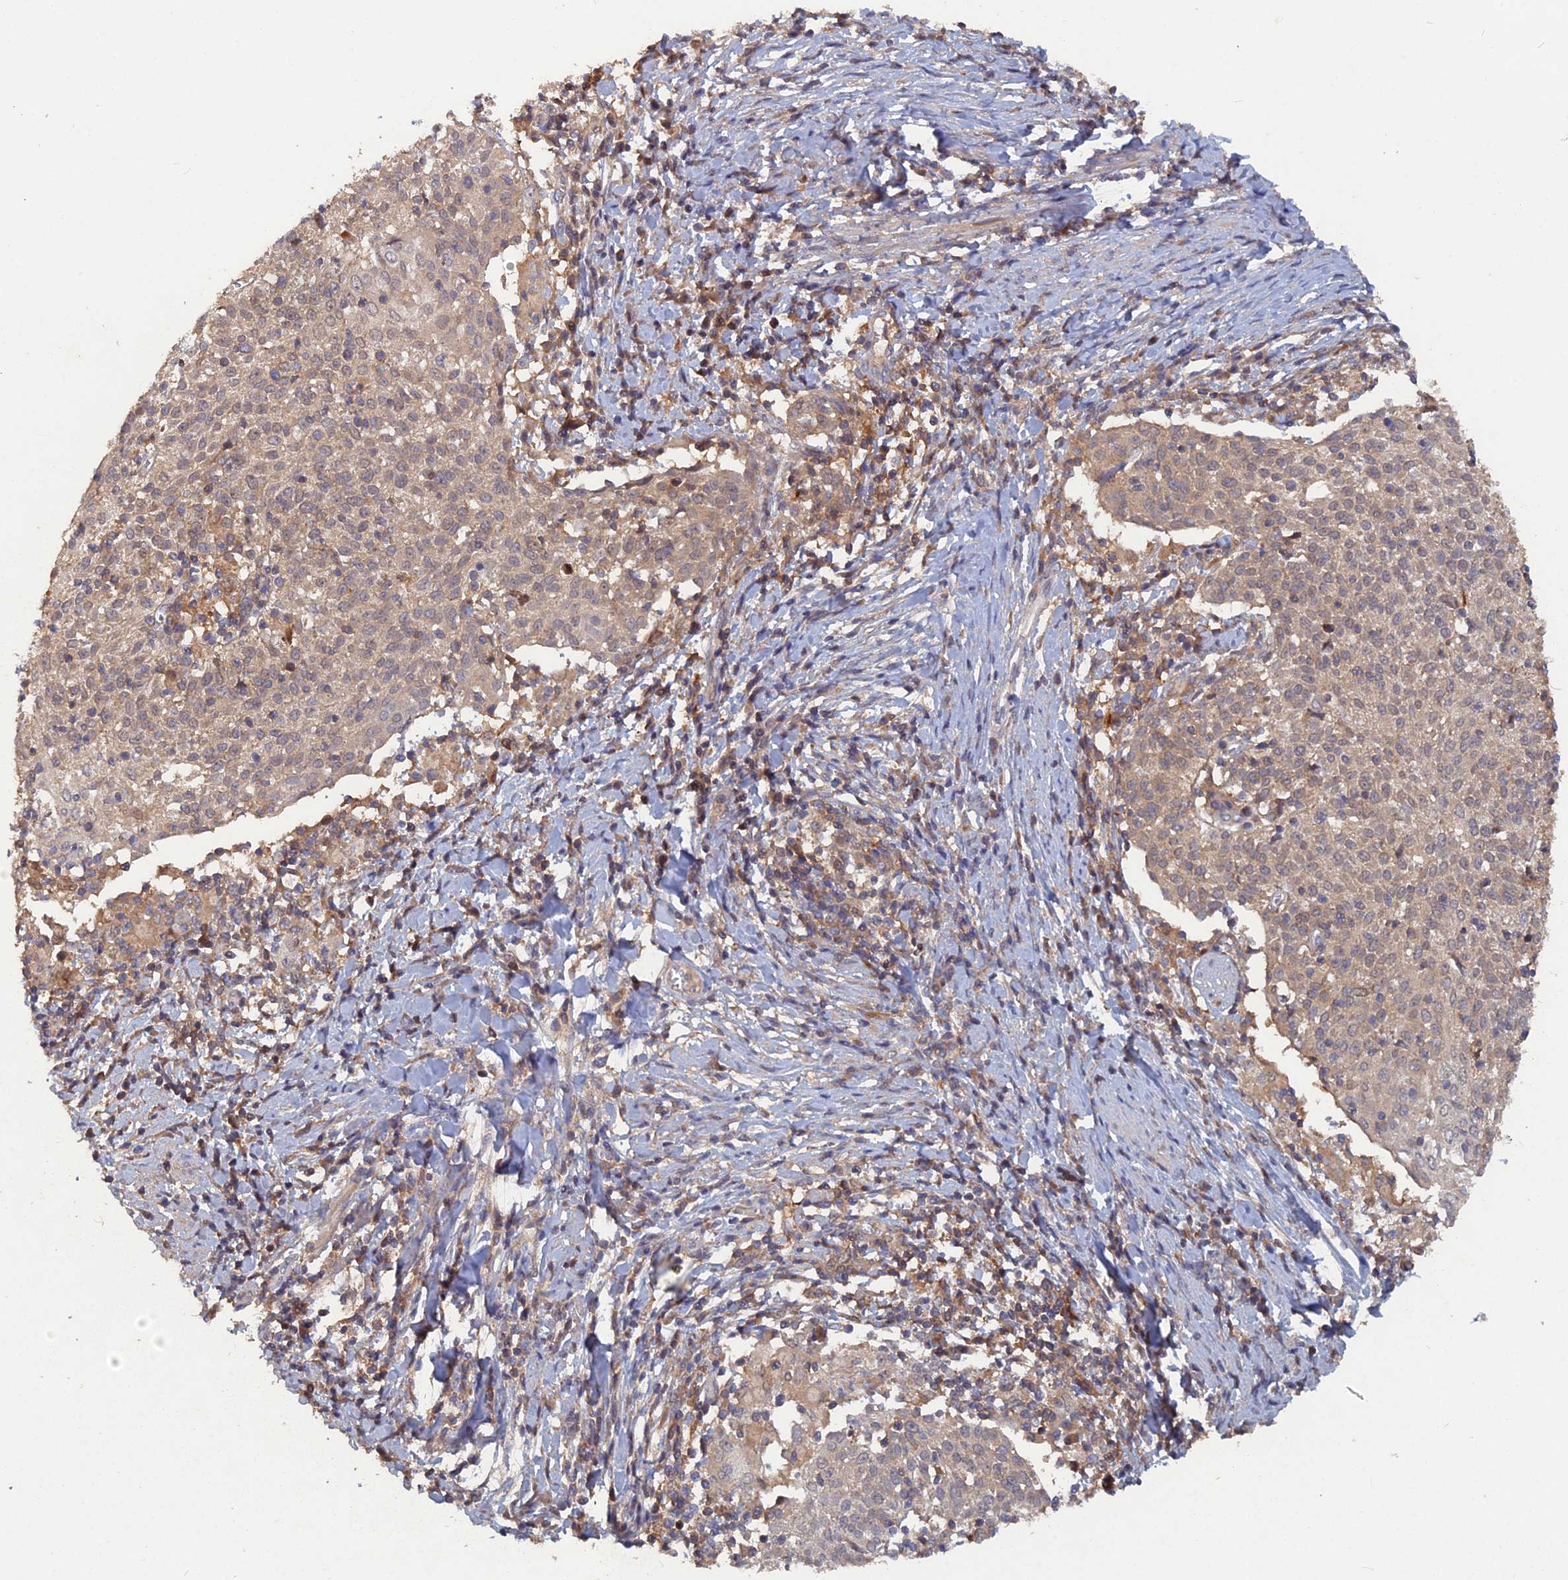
{"staining": {"intensity": "weak", "quantity": ">75%", "location": "cytoplasmic/membranous"}, "tissue": "cervical cancer", "cell_type": "Tumor cells", "image_type": "cancer", "snomed": [{"axis": "morphology", "description": "Squamous cell carcinoma, NOS"}, {"axis": "topography", "description": "Cervix"}], "caption": "Immunohistochemistry (DAB) staining of human cervical cancer (squamous cell carcinoma) displays weak cytoplasmic/membranous protein staining in approximately >75% of tumor cells. (DAB (3,3'-diaminobenzidine) IHC, brown staining for protein, blue staining for nuclei).", "gene": "BLVRA", "patient": {"sex": "female", "age": 52}}